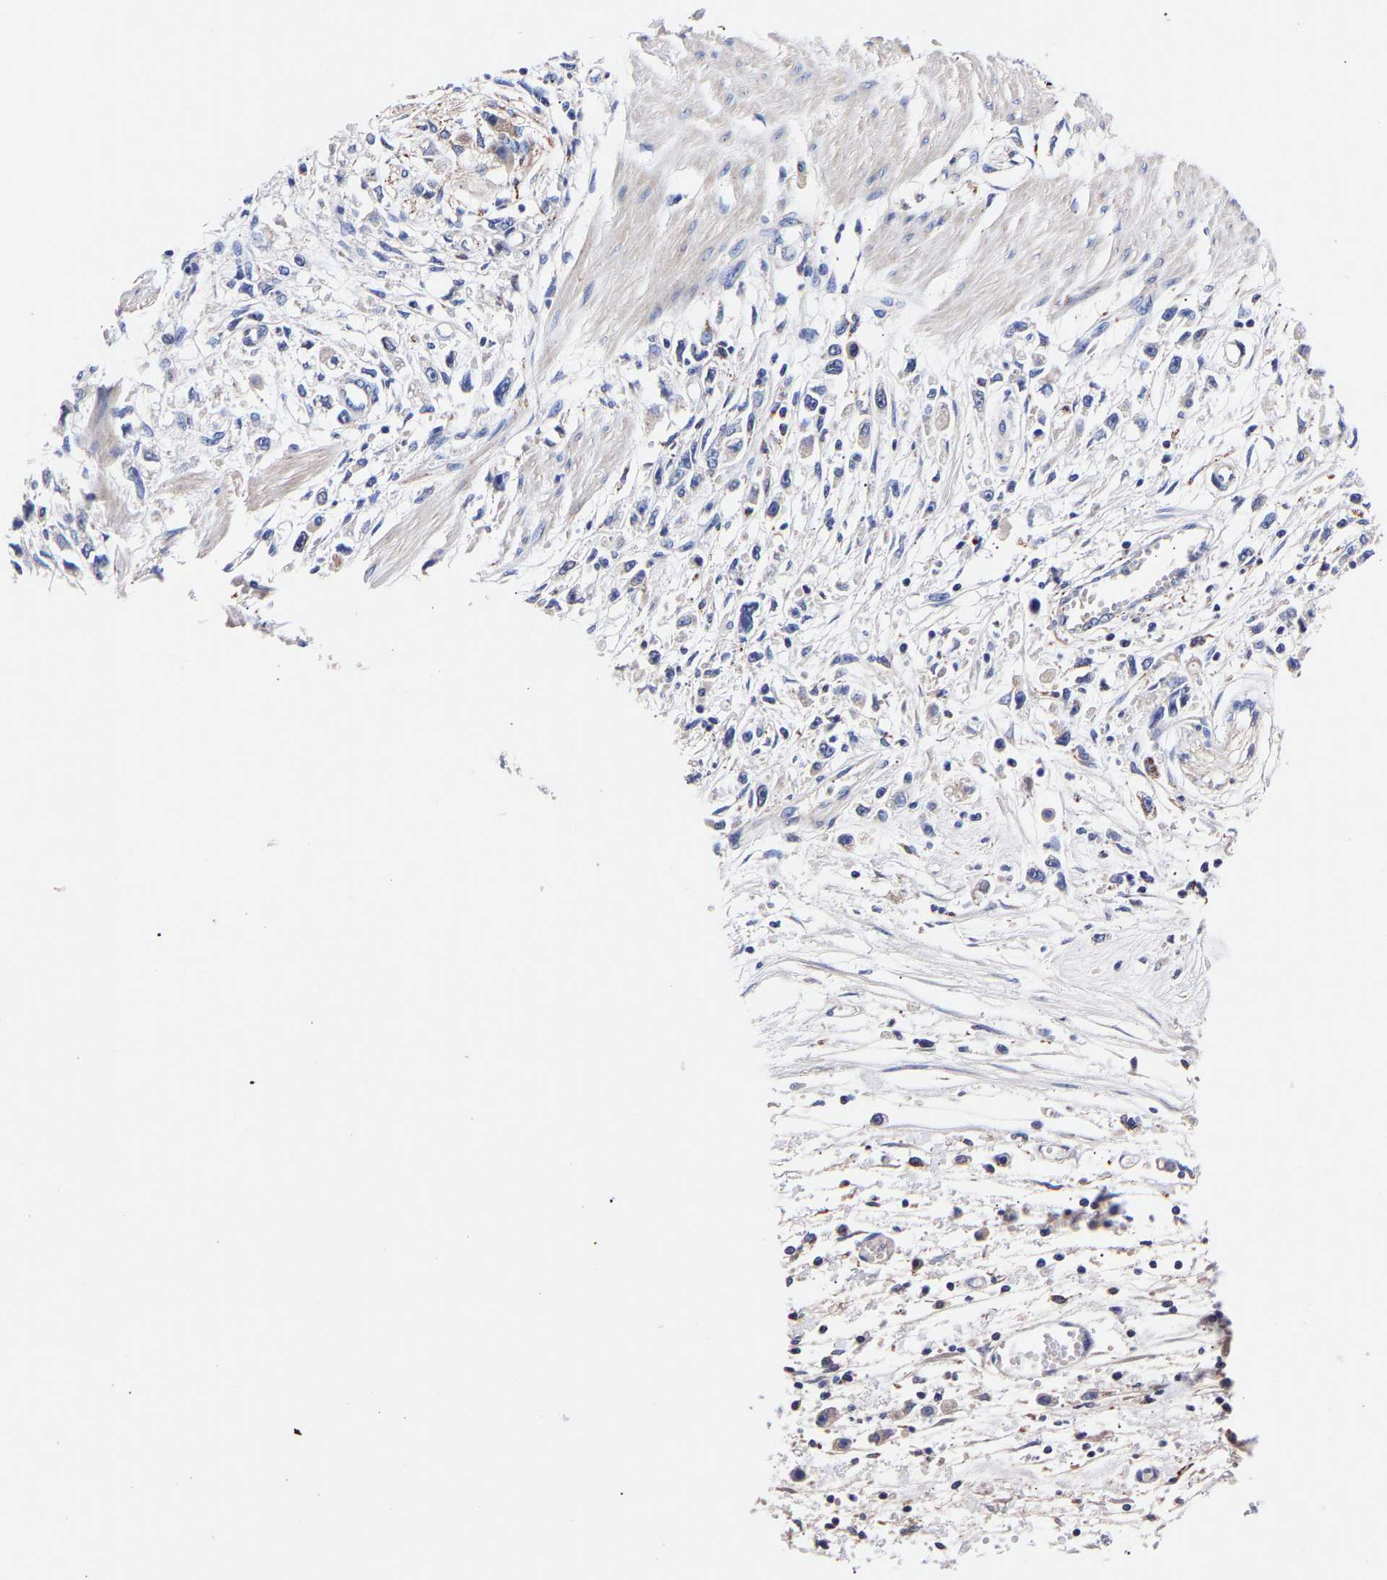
{"staining": {"intensity": "negative", "quantity": "none", "location": "none"}, "tissue": "stomach cancer", "cell_type": "Tumor cells", "image_type": "cancer", "snomed": [{"axis": "morphology", "description": "Adenocarcinoma, NOS"}, {"axis": "topography", "description": "Stomach"}], "caption": "Tumor cells are negative for brown protein staining in adenocarcinoma (stomach).", "gene": "SEM1", "patient": {"sex": "female", "age": 59}}